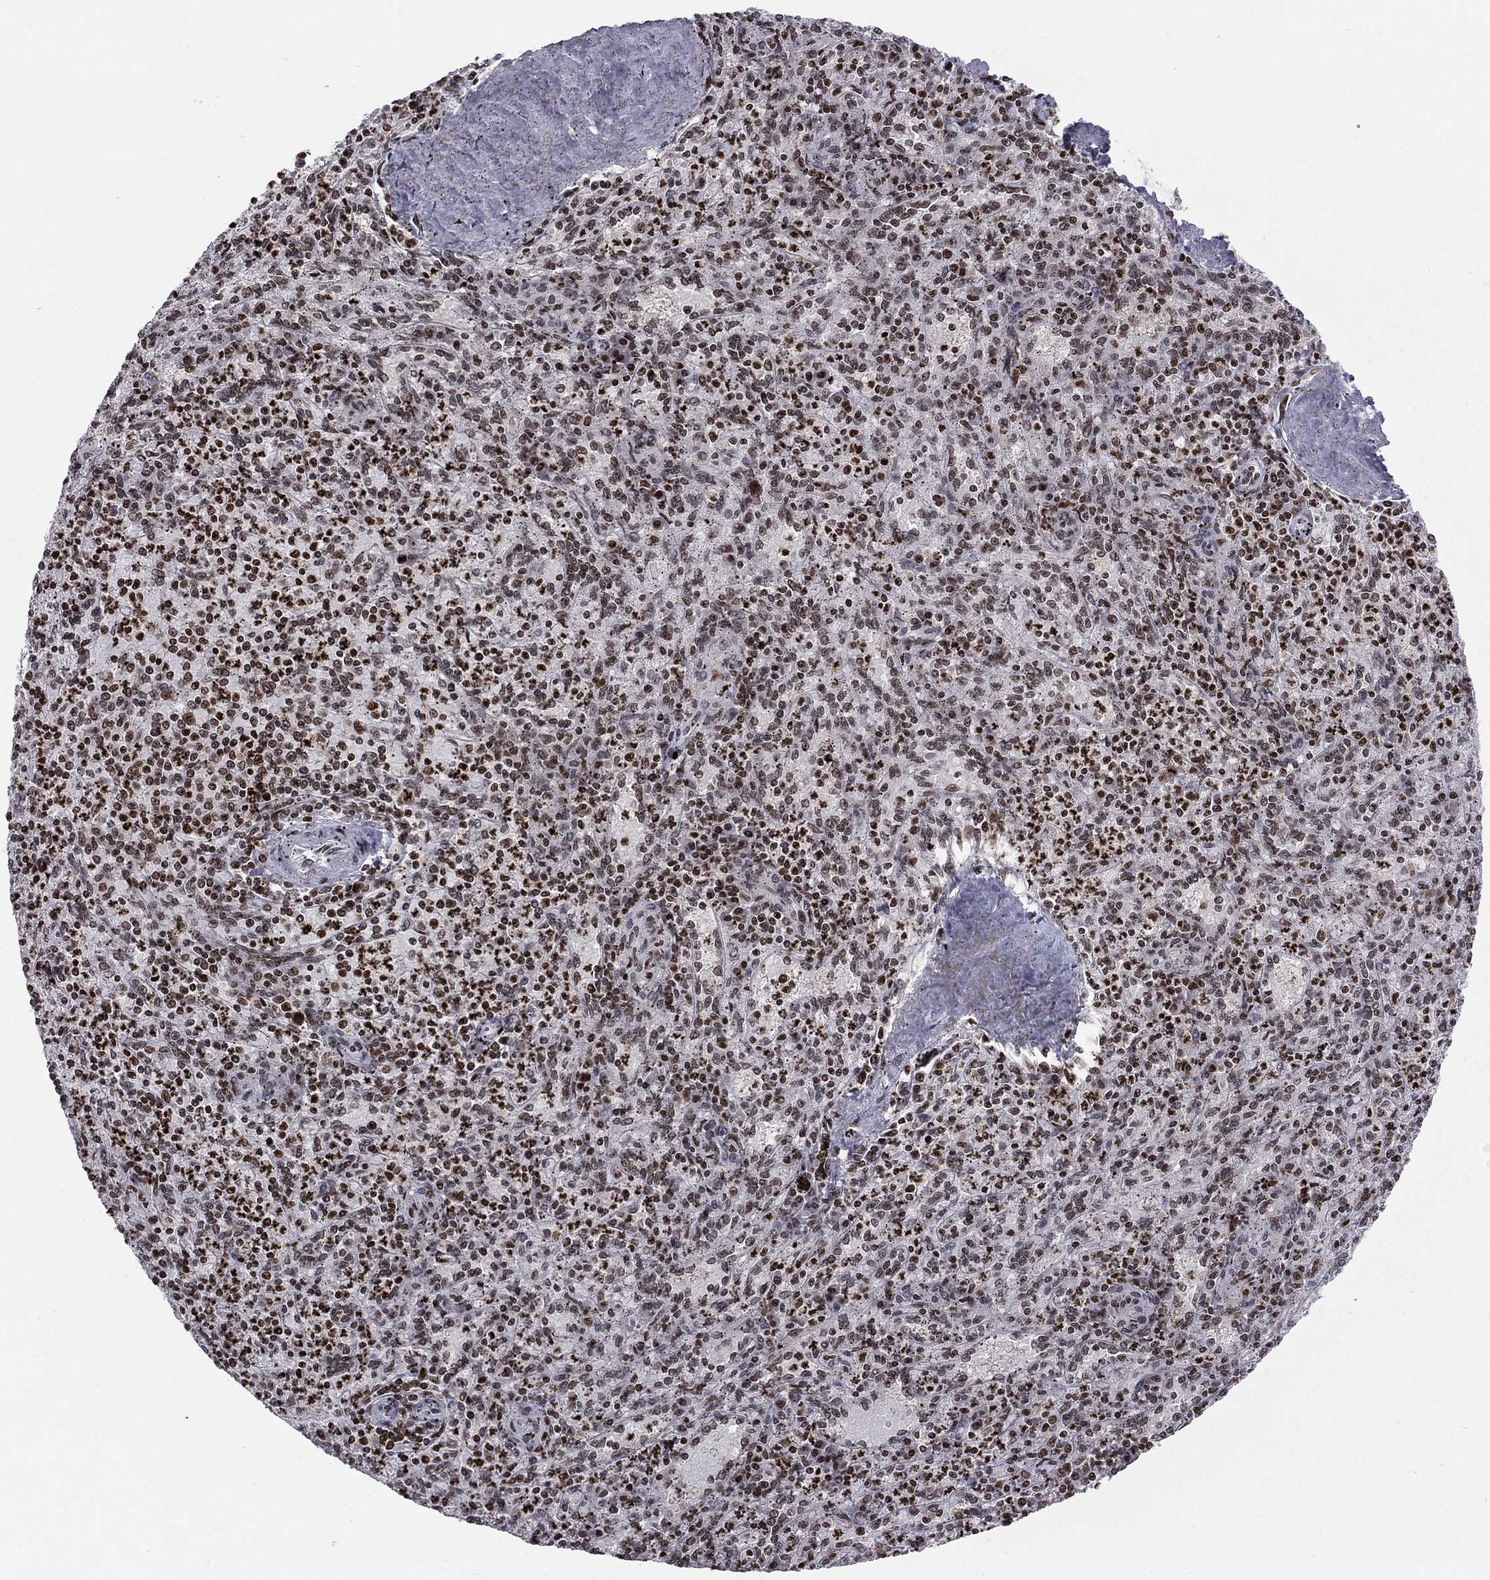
{"staining": {"intensity": "strong", "quantity": ">75%", "location": "nuclear"}, "tissue": "spleen", "cell_type": "Cells in red pulp", "image_type": "normal", "snomed": [{"axis": "morphology", "description": "Normal tissue, NOS"}, {"axis": "topography", "description": "Spleen"}], "caption": "This photomicrograph demonstrates IHC staining of normal spleen, with high strong nuclear expression in approximately >75% of cells in red pulp.", "gene": "RNASEH2C", "patient": {"sex": "male", "age": 60}}